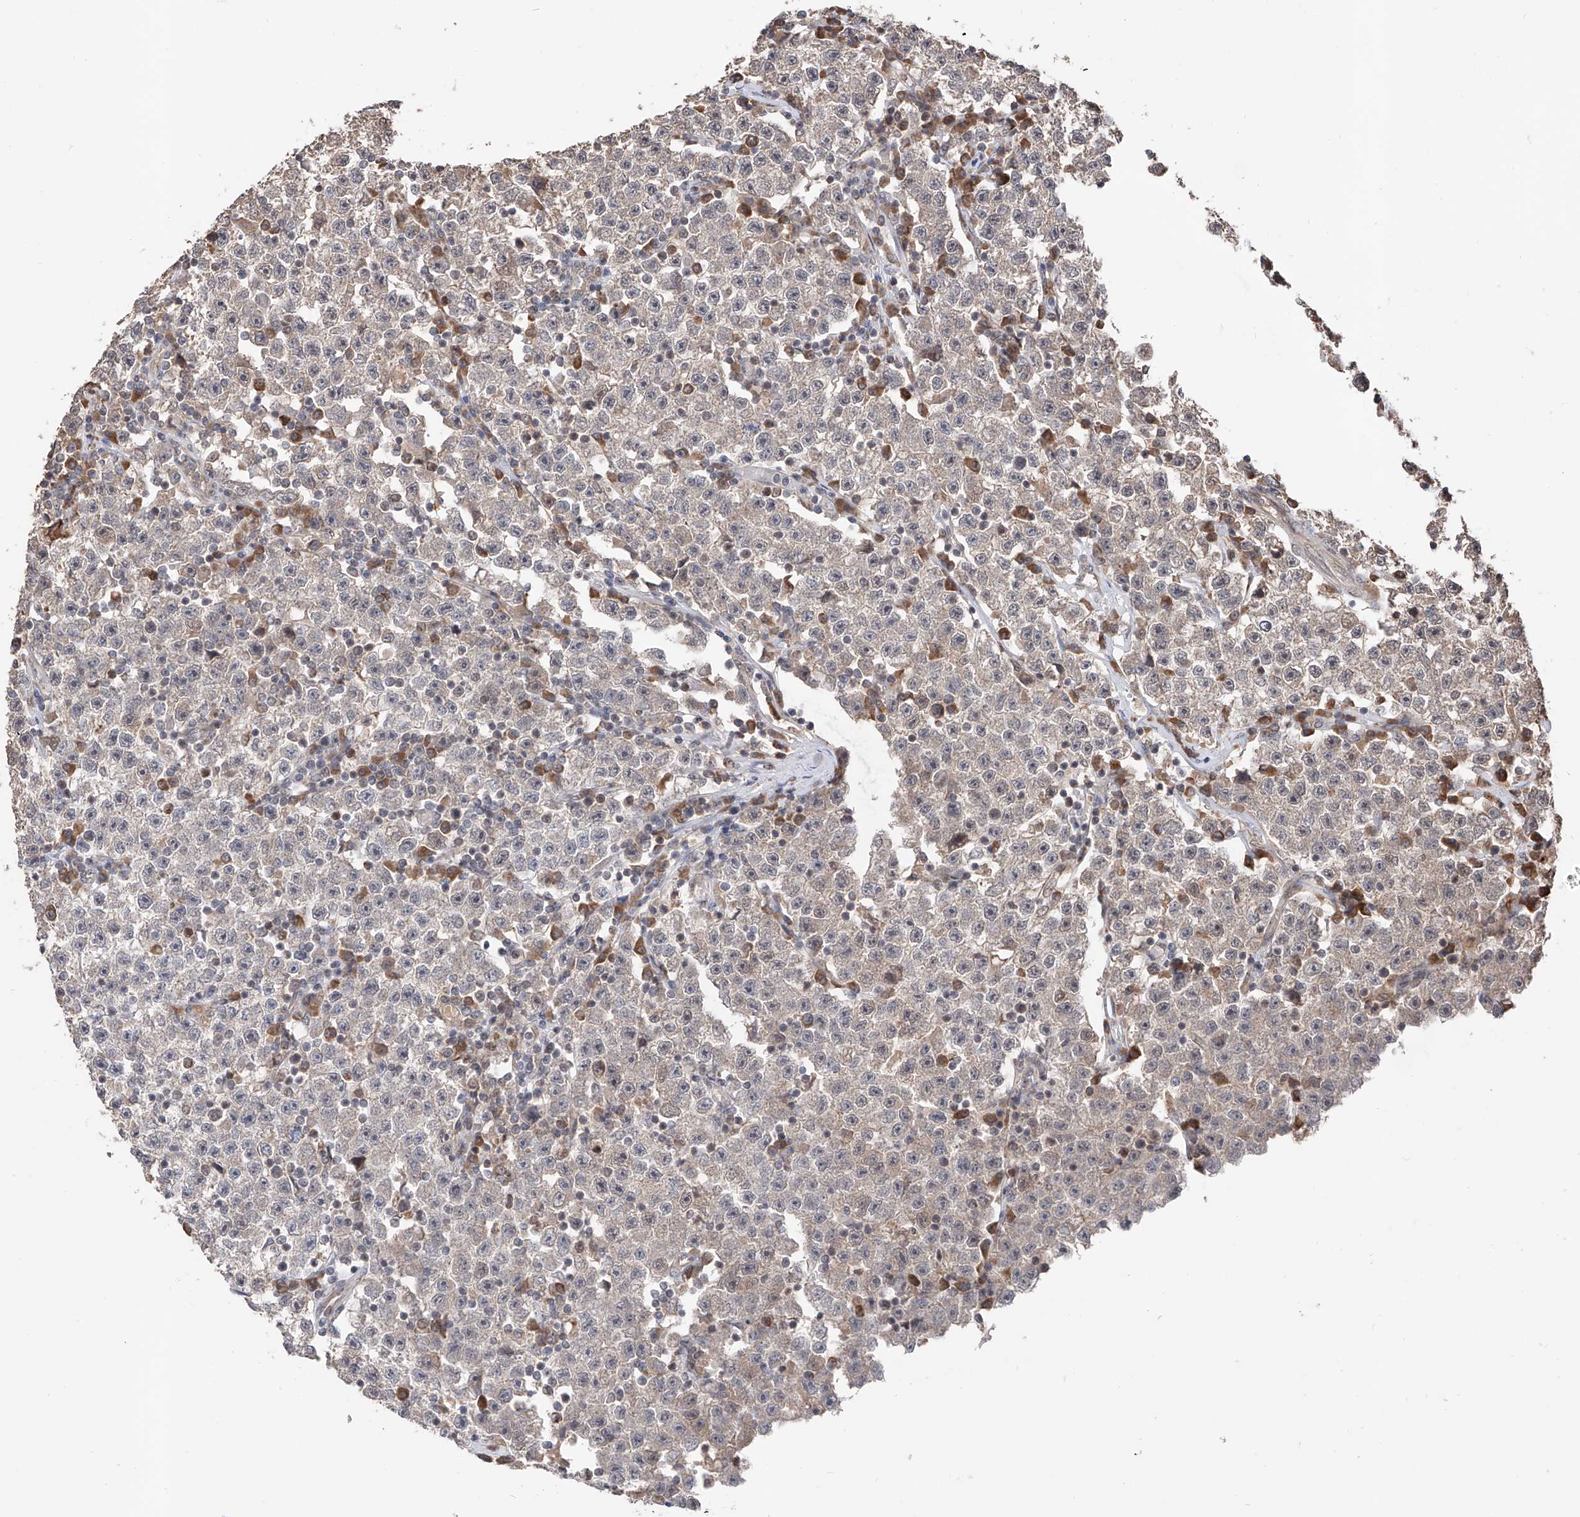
{"staining": {"intensity": "negative", "quantity": "none", "location": "none"}, "tissue": "testis cancer", "cell_type": "Tumor cells", "image_type": "cancer", "snomed": [{"axis": "morphology", "description": "Seminoma, NOS"}, {"axis": "topography", "description": "Testis"}], "caption": "IHC photomicrograph of neoplastic tissue: testis seminoma stained with DAB (3,3'-diaminobenzidine) reveals no significant protein expression in tumor cells.", "gene": "FAM135A", "patient": {"sex": "male", "age": 22}}